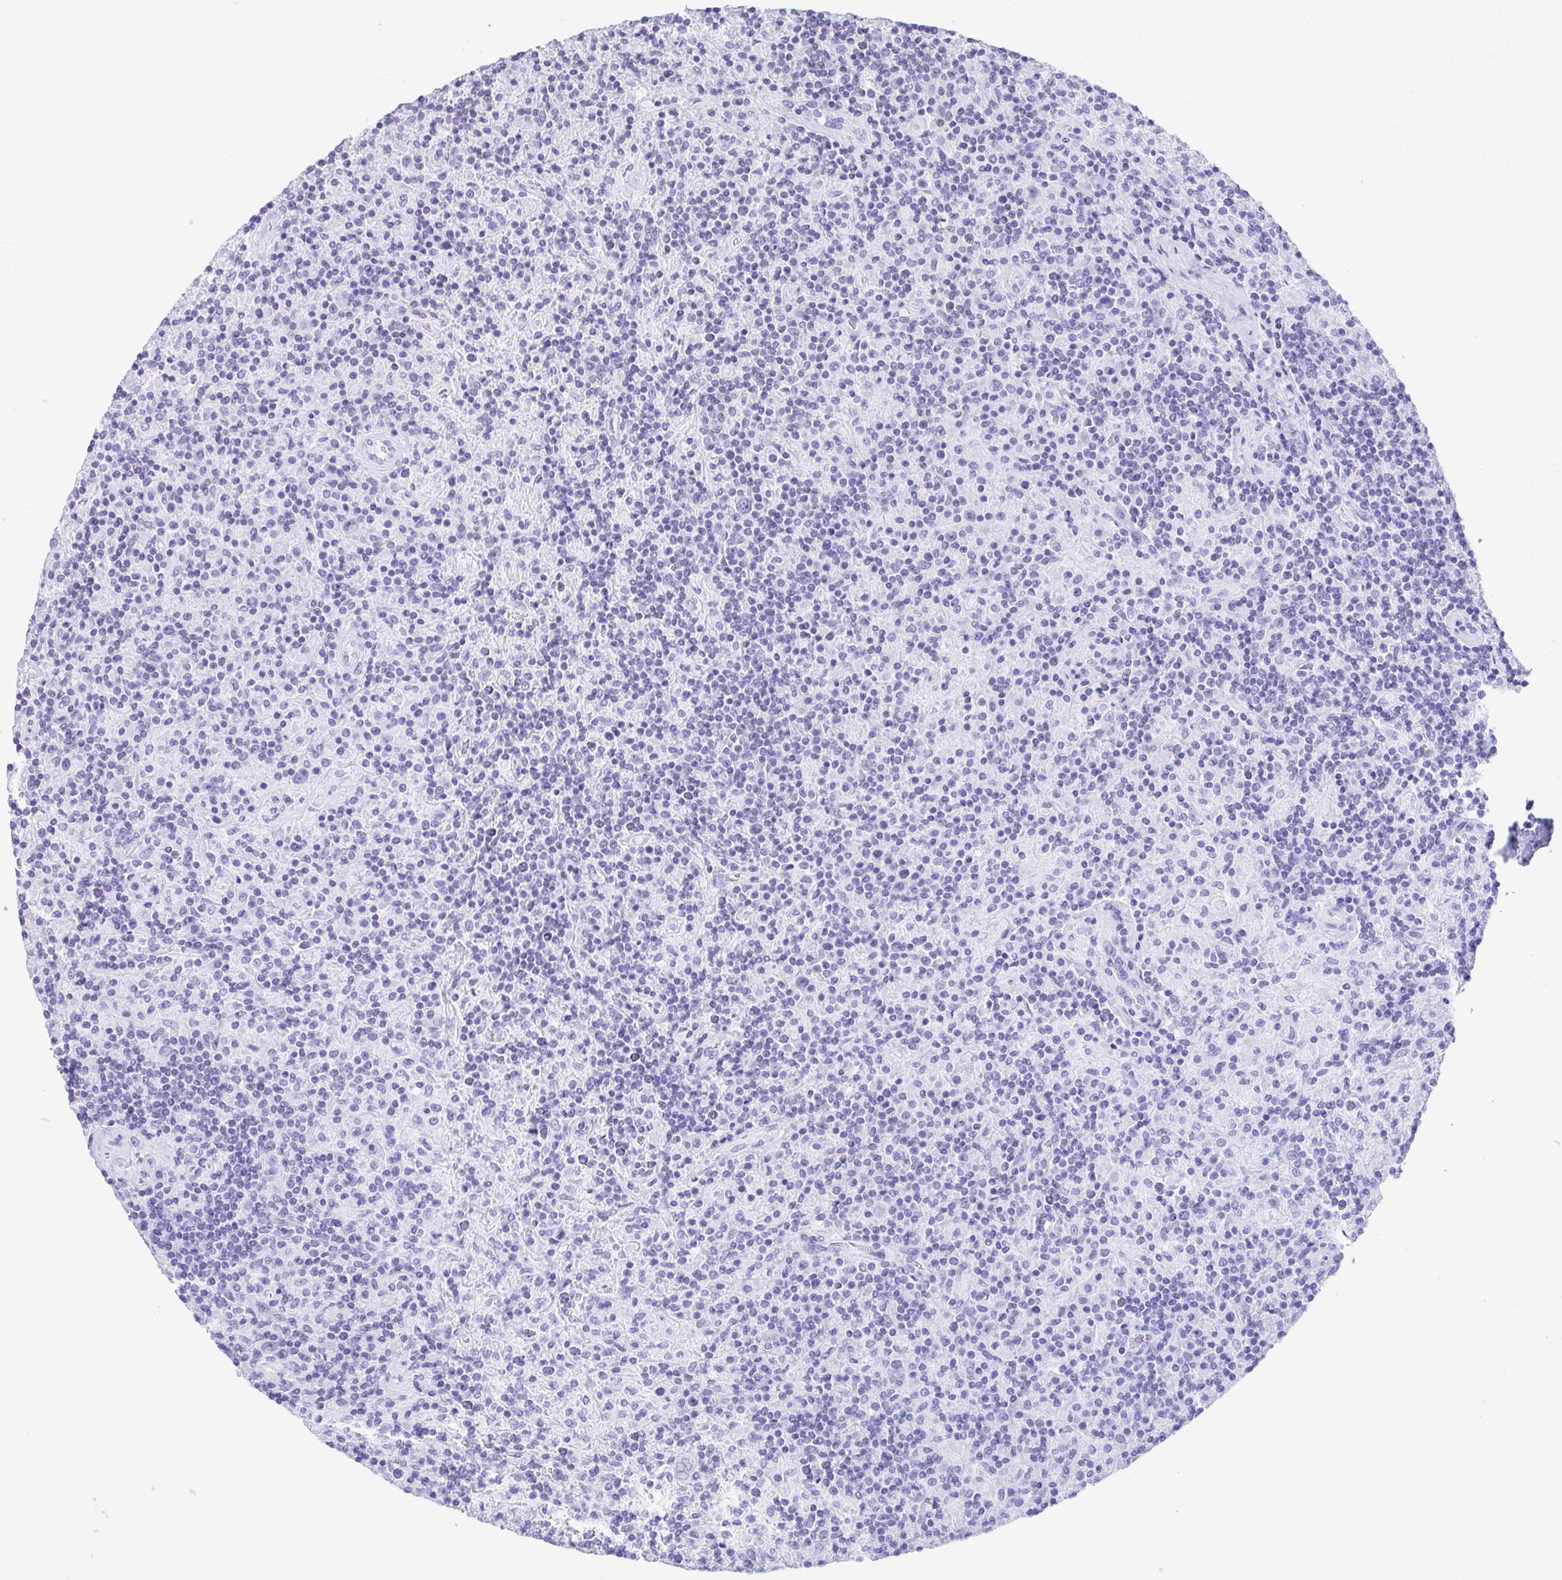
{"staining": {"intensity": "negative", "quantity": "none", "location": "none"}, "tissue": "lymphoma", "cell_type": "Tumor cells", "image_type": "cancer", "snomed": [{"axis": "morphology", "description": "Hodgkin's disease, NOS"}, {"axis": "topography", "description": "Lymph node"}], "caption": "Immunohistochemistry micrograph of Hodgkin's disease stained for a protein (brown), which displays no staining in tumor cells. The staining is performed using DAB (3,3'-diaminobenzidine) brown chromogen with nuclei counter-stained in using hematoxylin.", "gene": "CD7", "patient": {"sex": "male", "age": 70}}